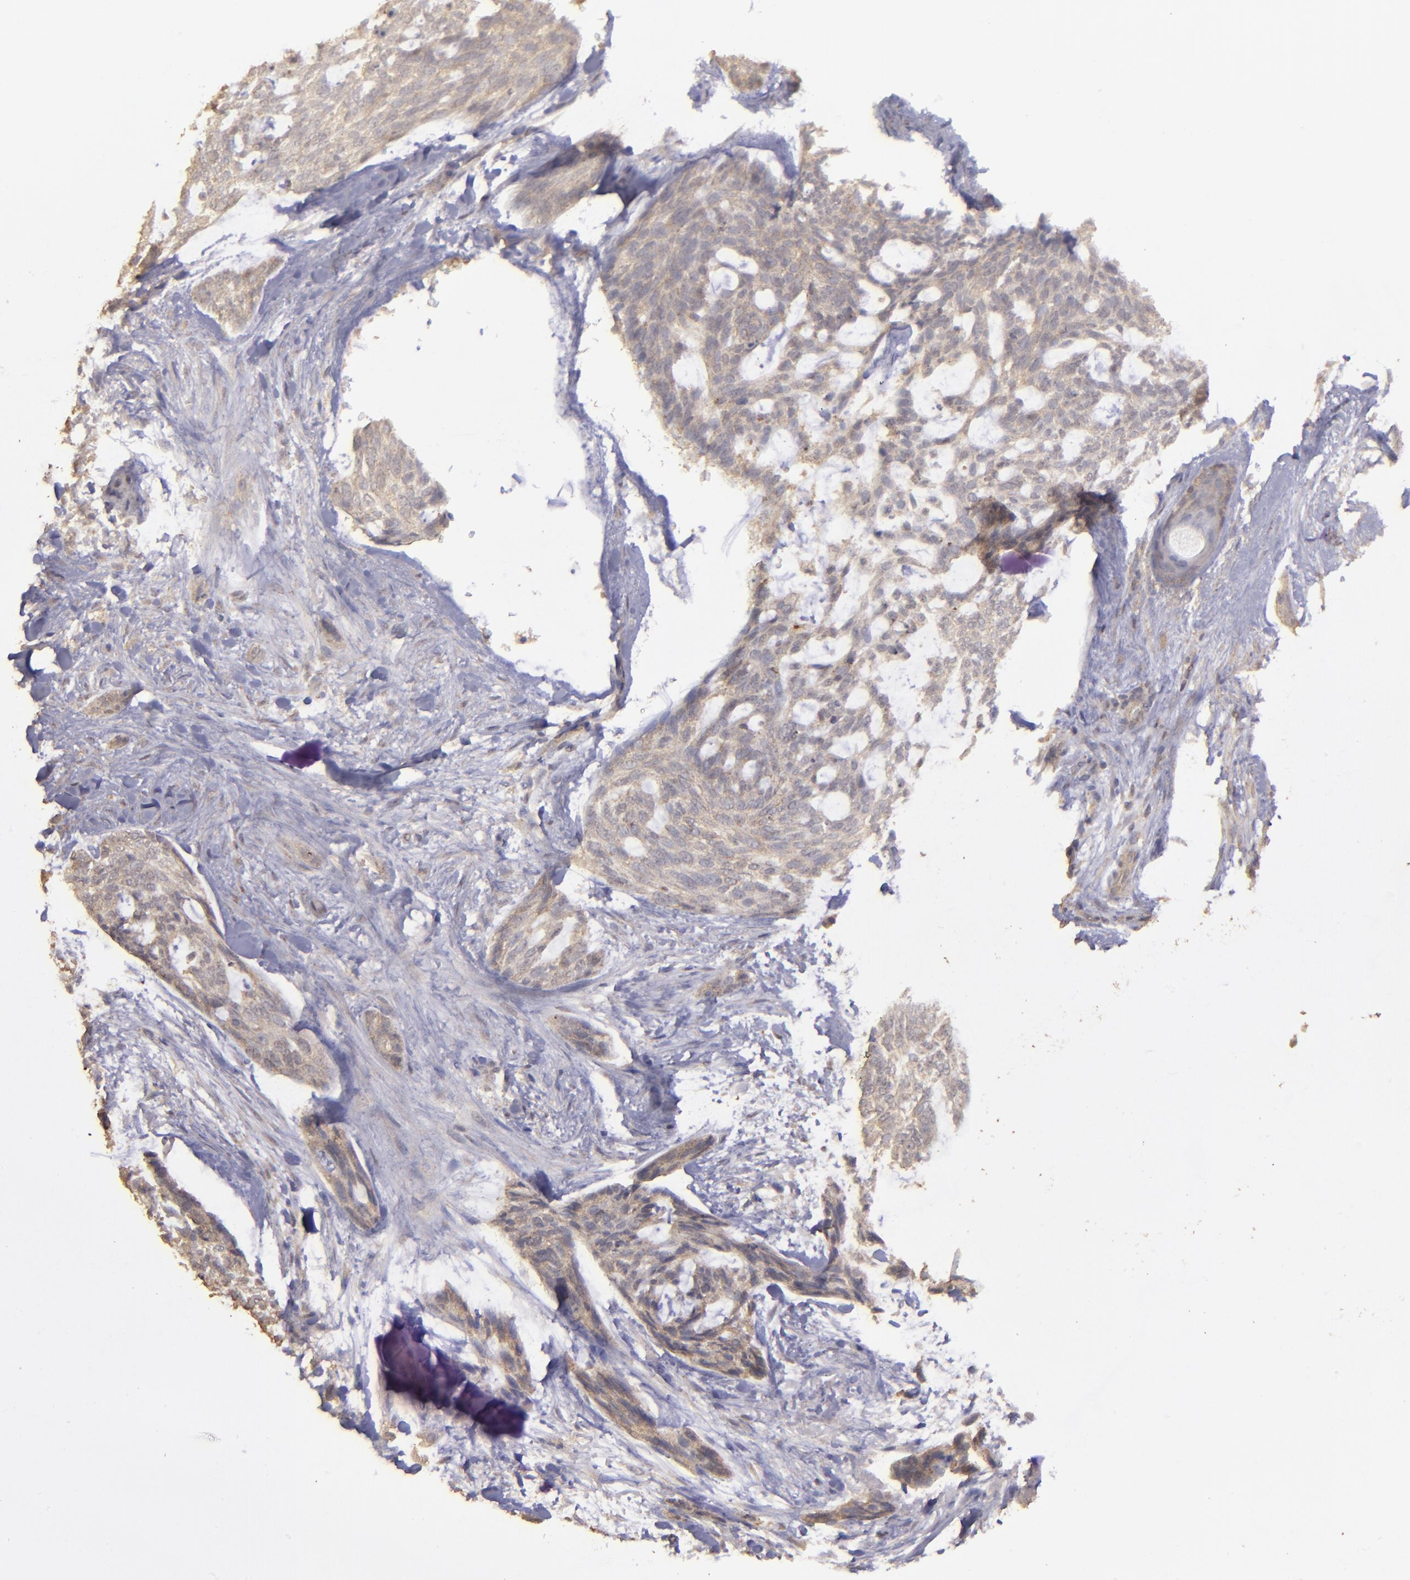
{"staining": {"intensity": "weak", "quantity": ">75%", "location": "cytoplasmic/membranous"}, "tissue": "skin cancer", "cell_type": "Tumor cells", "image_type": "cancer", "snomed": [{"axis": "morphology", "description": "Normal tissue, NOS"}, {"axis": "morphology", "description": "Basal cell carcinoma"}, {"axis": "topography", "description": "Skin"}], "caption": "Protein analysis of skin cancer (basal cell carcinoma) tissue displays weak cytoplasmic/membranous expression in about >75% of tumor cells.", "gene": "FAT1", "patient": {"sex": "female", "age": 71}}